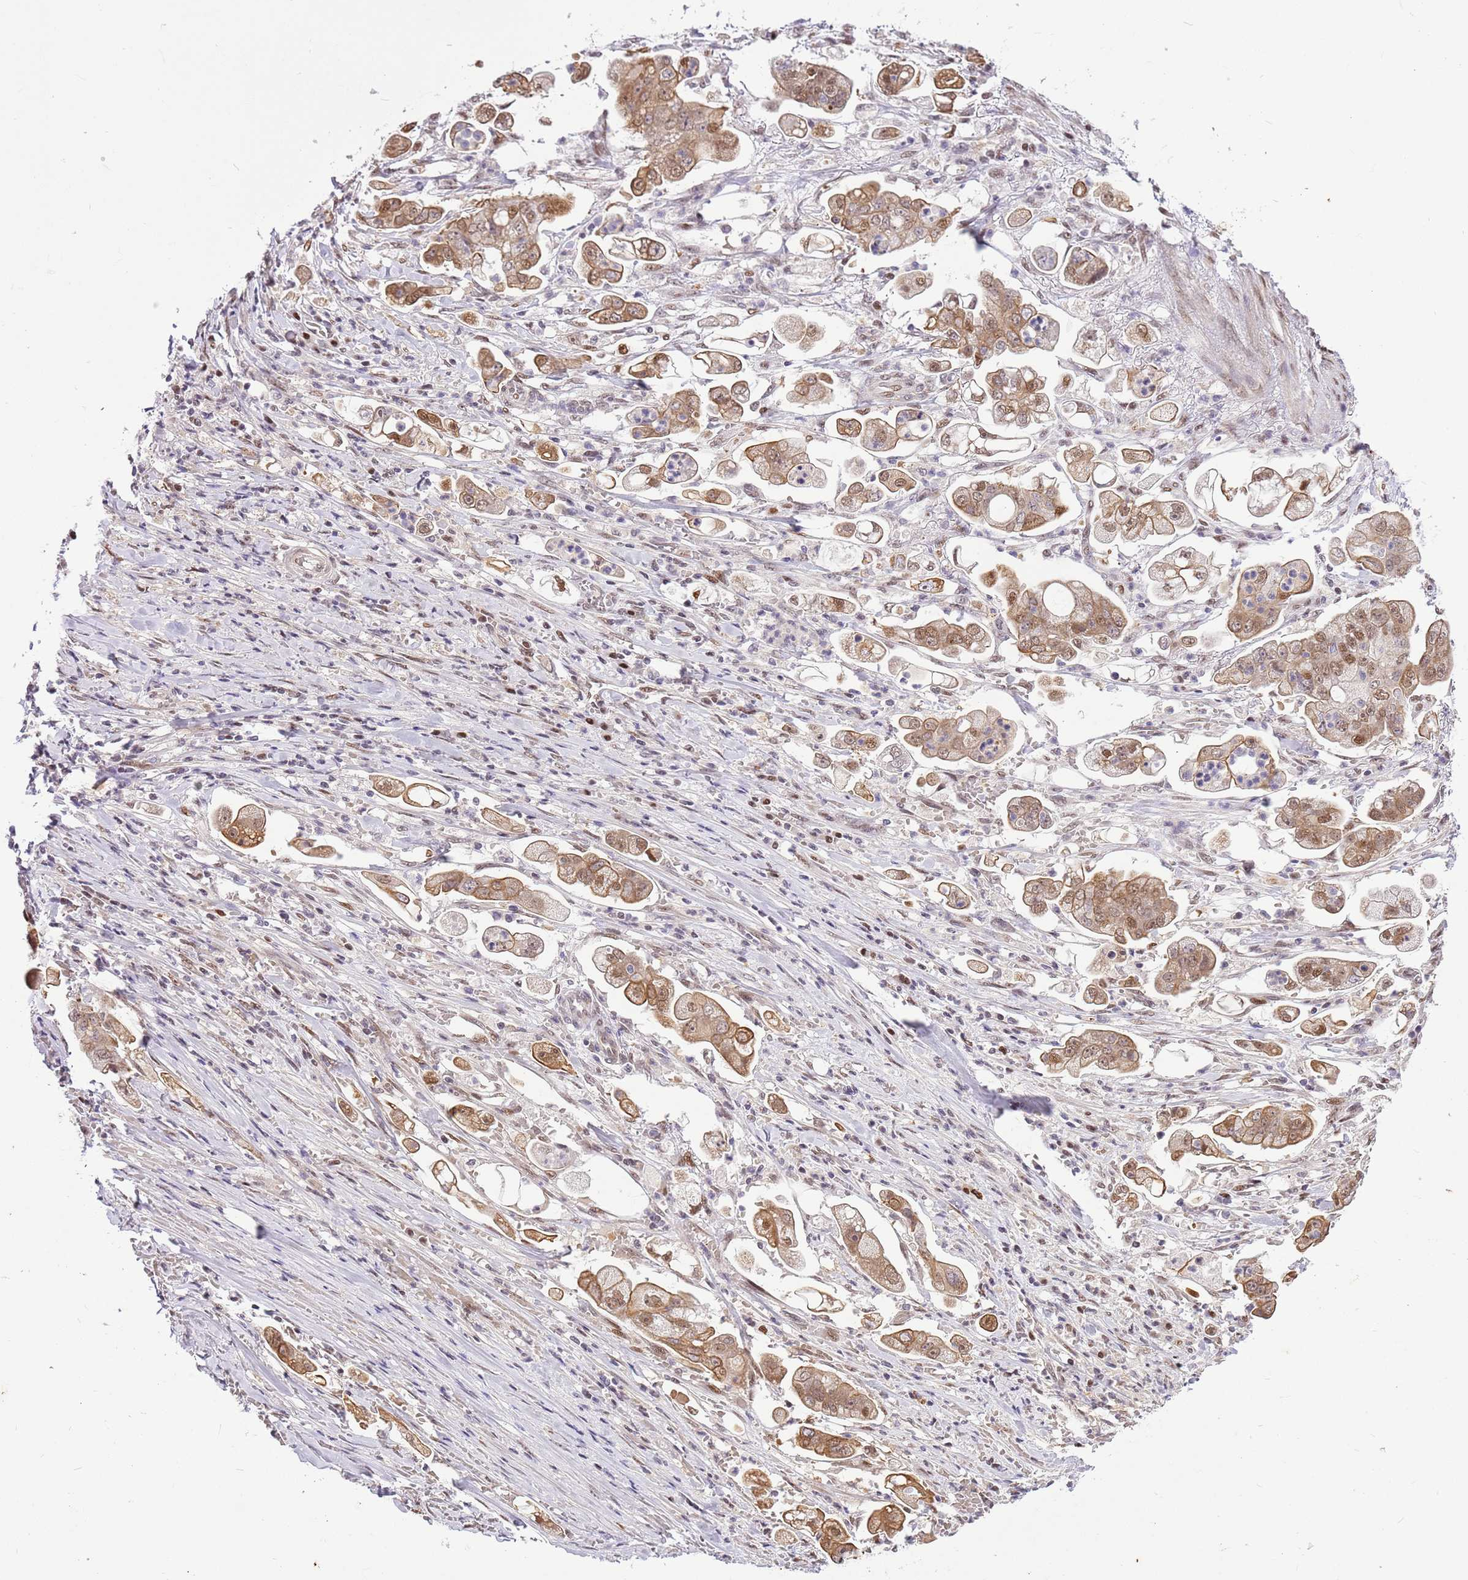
{"staining": {"intensity": "moderate", "quantity": ">75%", "location": "cytoplasmic/membranous,nuclear"}, "tissue": "stomach cancer", "cell_type": "Tumor cells", "image_type": "cancer", "snomed": [{"axis": "morphology", "description": "Adenocarcinoma, NOS"}, {"axis": "topography", "description": "Stomach"}], "caption": "Human stomach adenocarcinoma stained with a brown dye exhibits moderate cytoplasmic/membranous and nuclear positive staining in about >75% of tumor cells.", "gene": "RFK", "patient": {"sex": "male", "age": 62}}